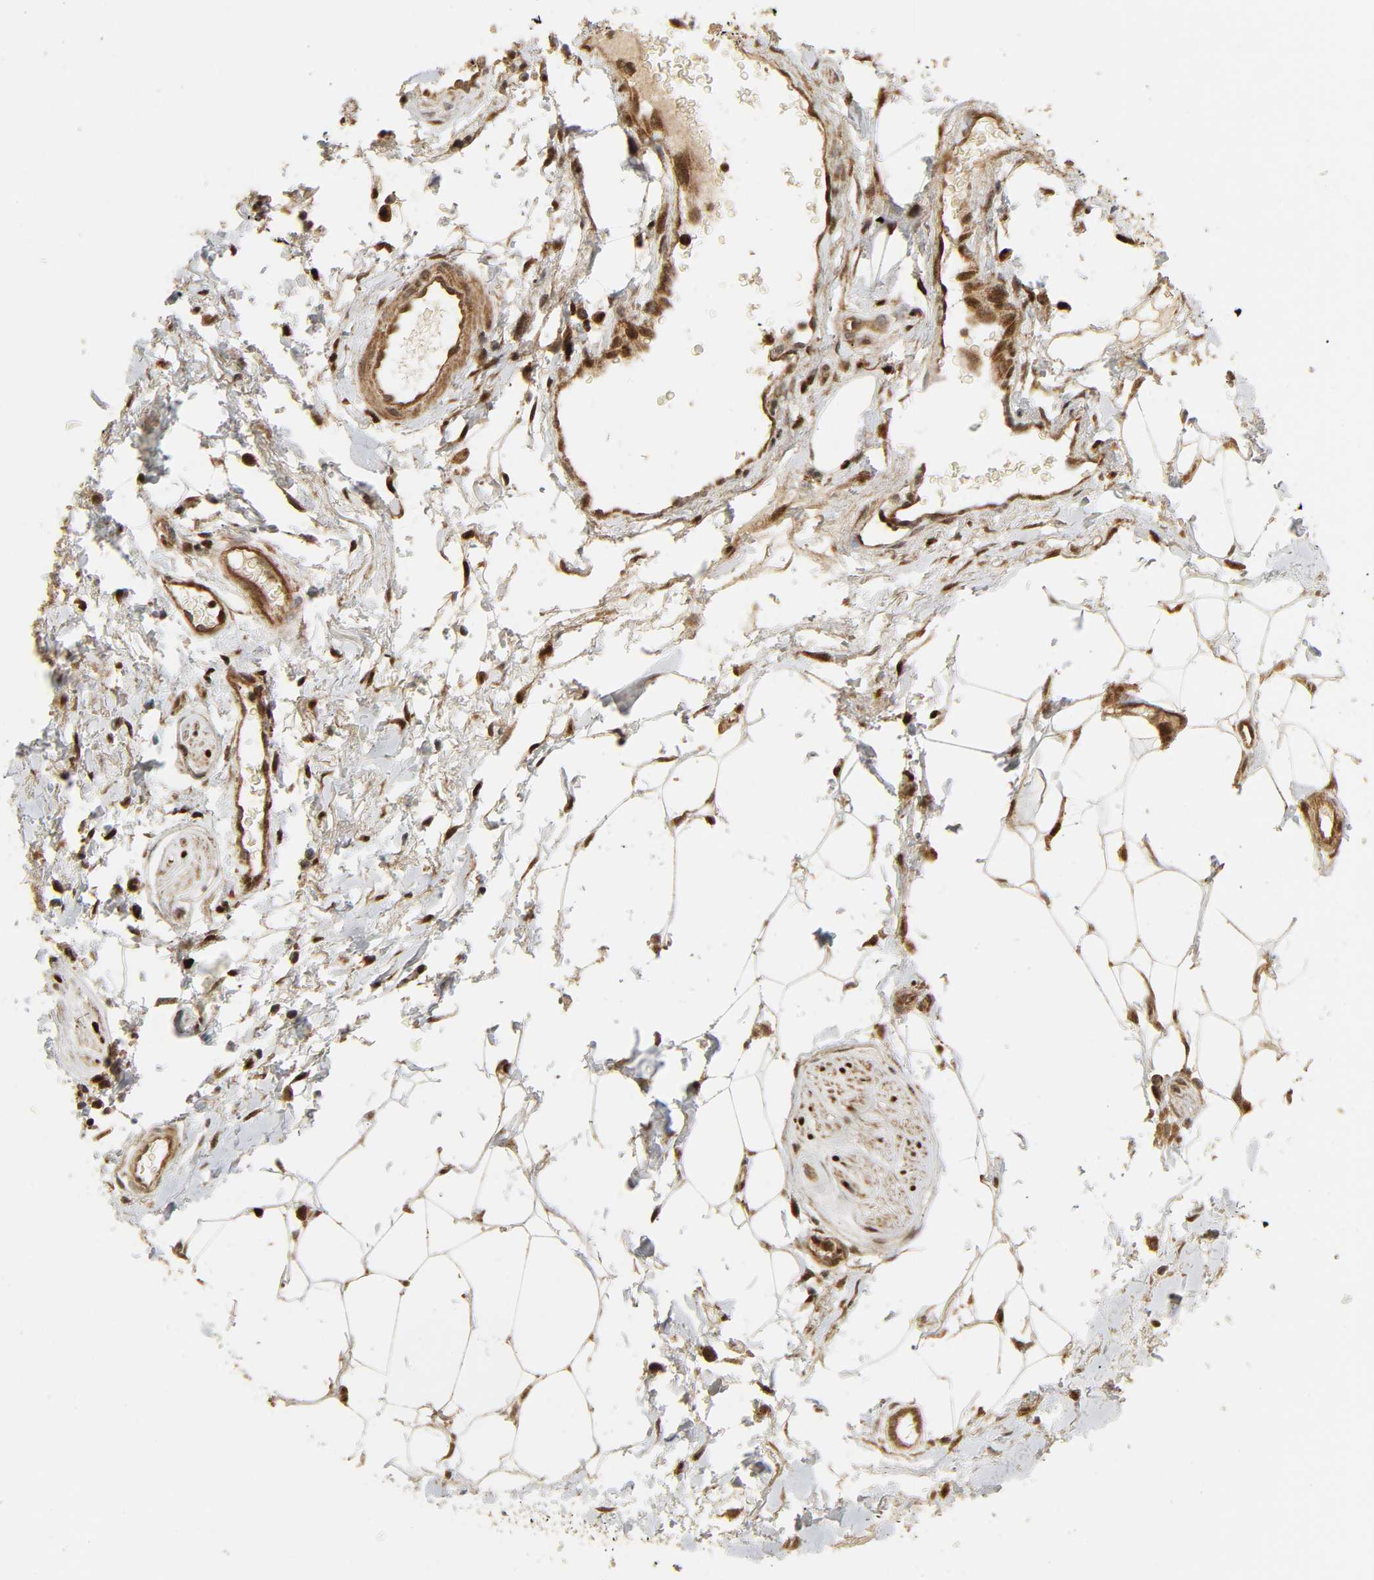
{"staining": {"intensity": "strong", "quantity": ">75%", "location": "cytoplasmic/membranous,nuclear"}, "tissue": "adipose tissue", "cell_type": "Adipocytes", "image_type": "normal", "snomed": [{"axis": "morphology", "description": "Normal tissue, NOS"}, {"axis": "topography", "description": "Soft tissue"}, {"axis": "topography", "description": "Peripheral nerve tissue"}], "caption": "DAB (3,3'-diaminobenzidine) immunohistochemical staining of normal adipose tissue reveals strong cytoplasmic/membranous,nuclear protein positivity in approximately >75% of adipocytes. (Brightfield microscopy of DAB IHC at high magnification).", "gene": "CHUK", "patient": {"sex": "female", "age": 71}}